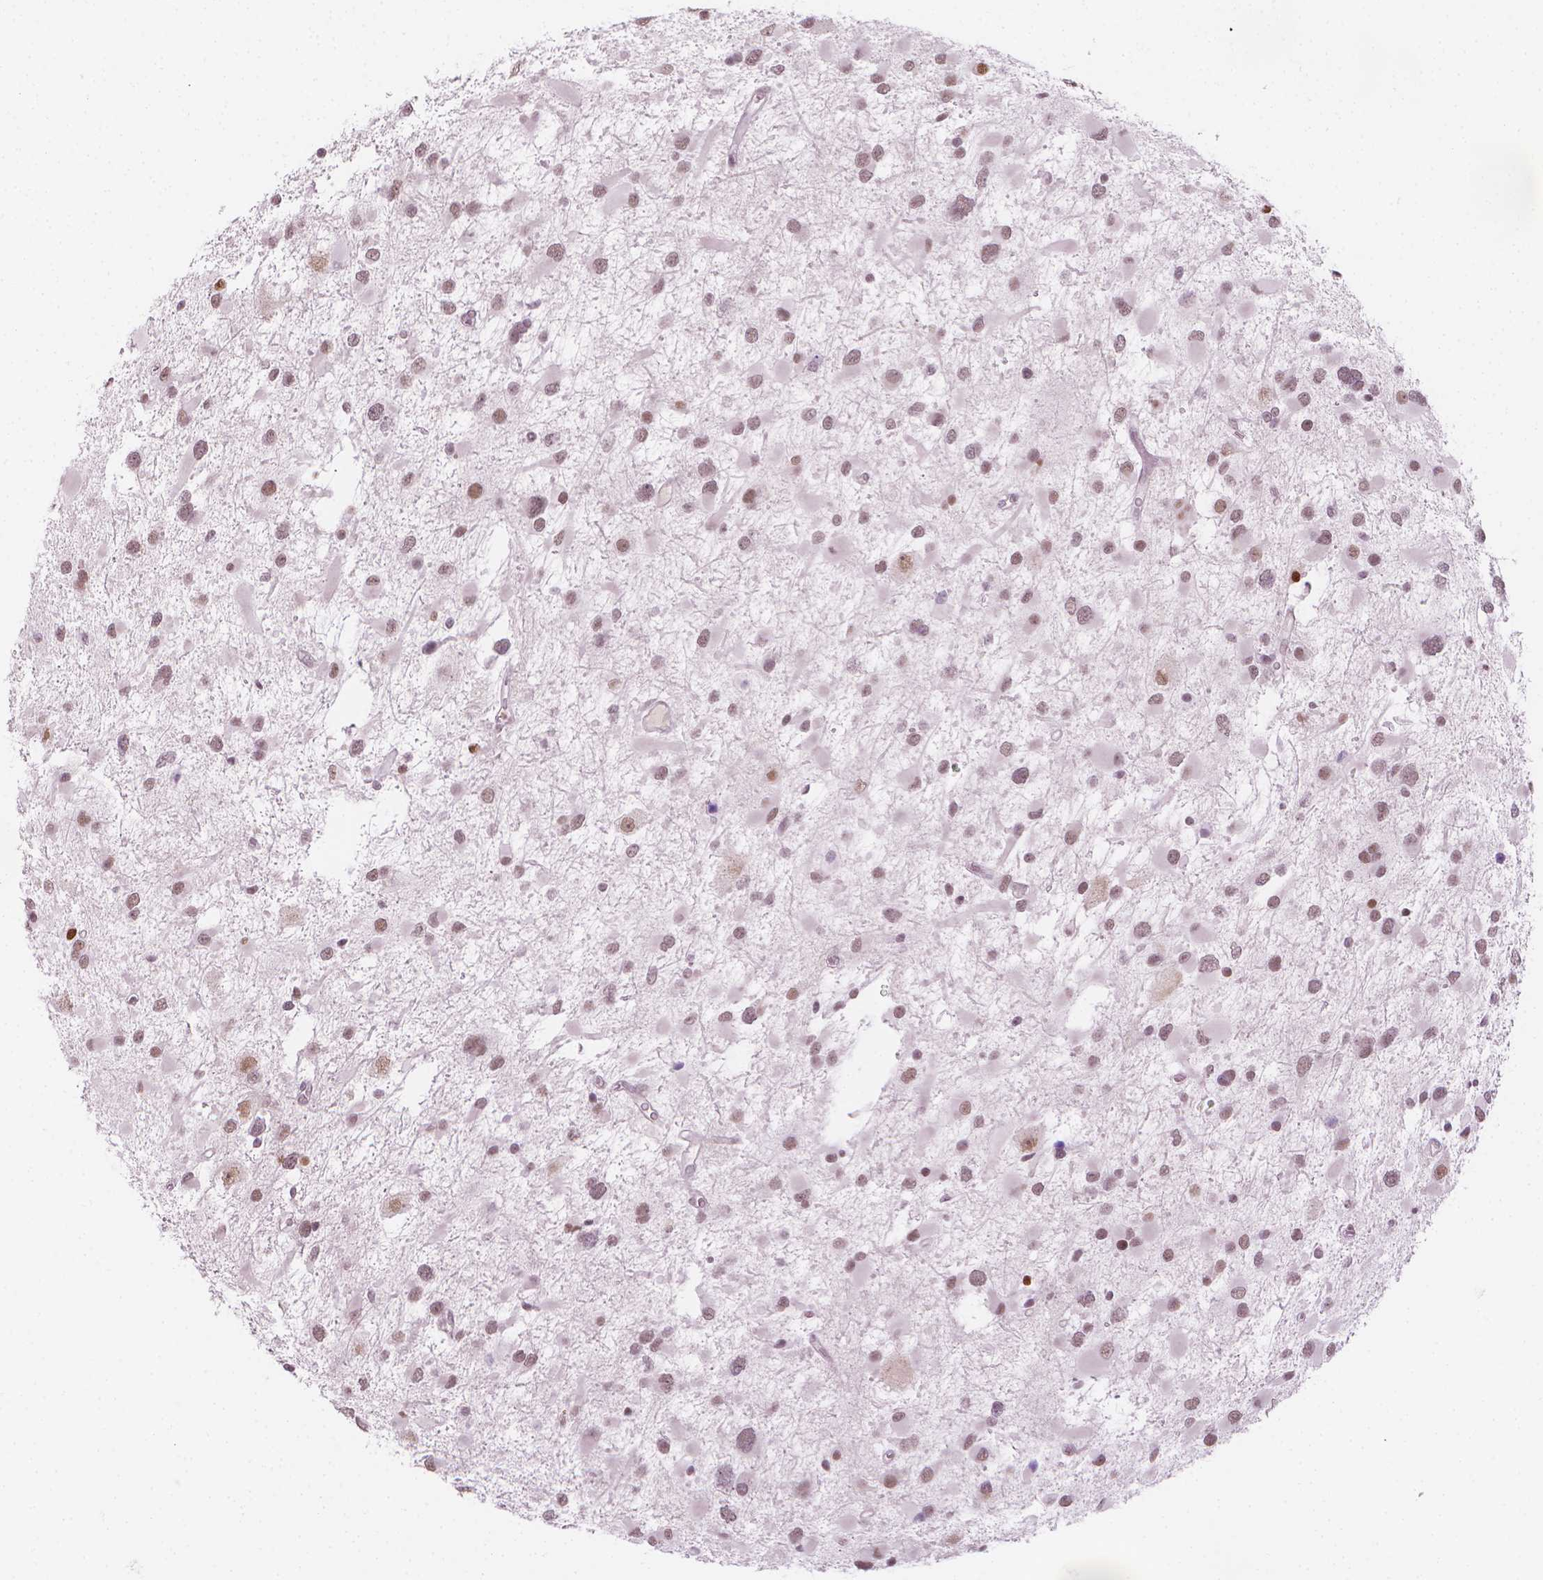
{"staining": {"intensity": "weak", "quantity": ">75%", "location": "nuclear"}, "tissue": "glioma", "cell_type": "Tumor cells", "image_type": "cancer", "snomed": [{"axis": "morphology", "description": "Glioma, malignant, Low grade"}, {"axis": "topography", "description": "Brain"}], "caption": "Glioma stained for a protein displays weak nuclear positivity in tumor cells.", "gene": "CDKN1C", "patient": {"sex": "female", "age": 32}}